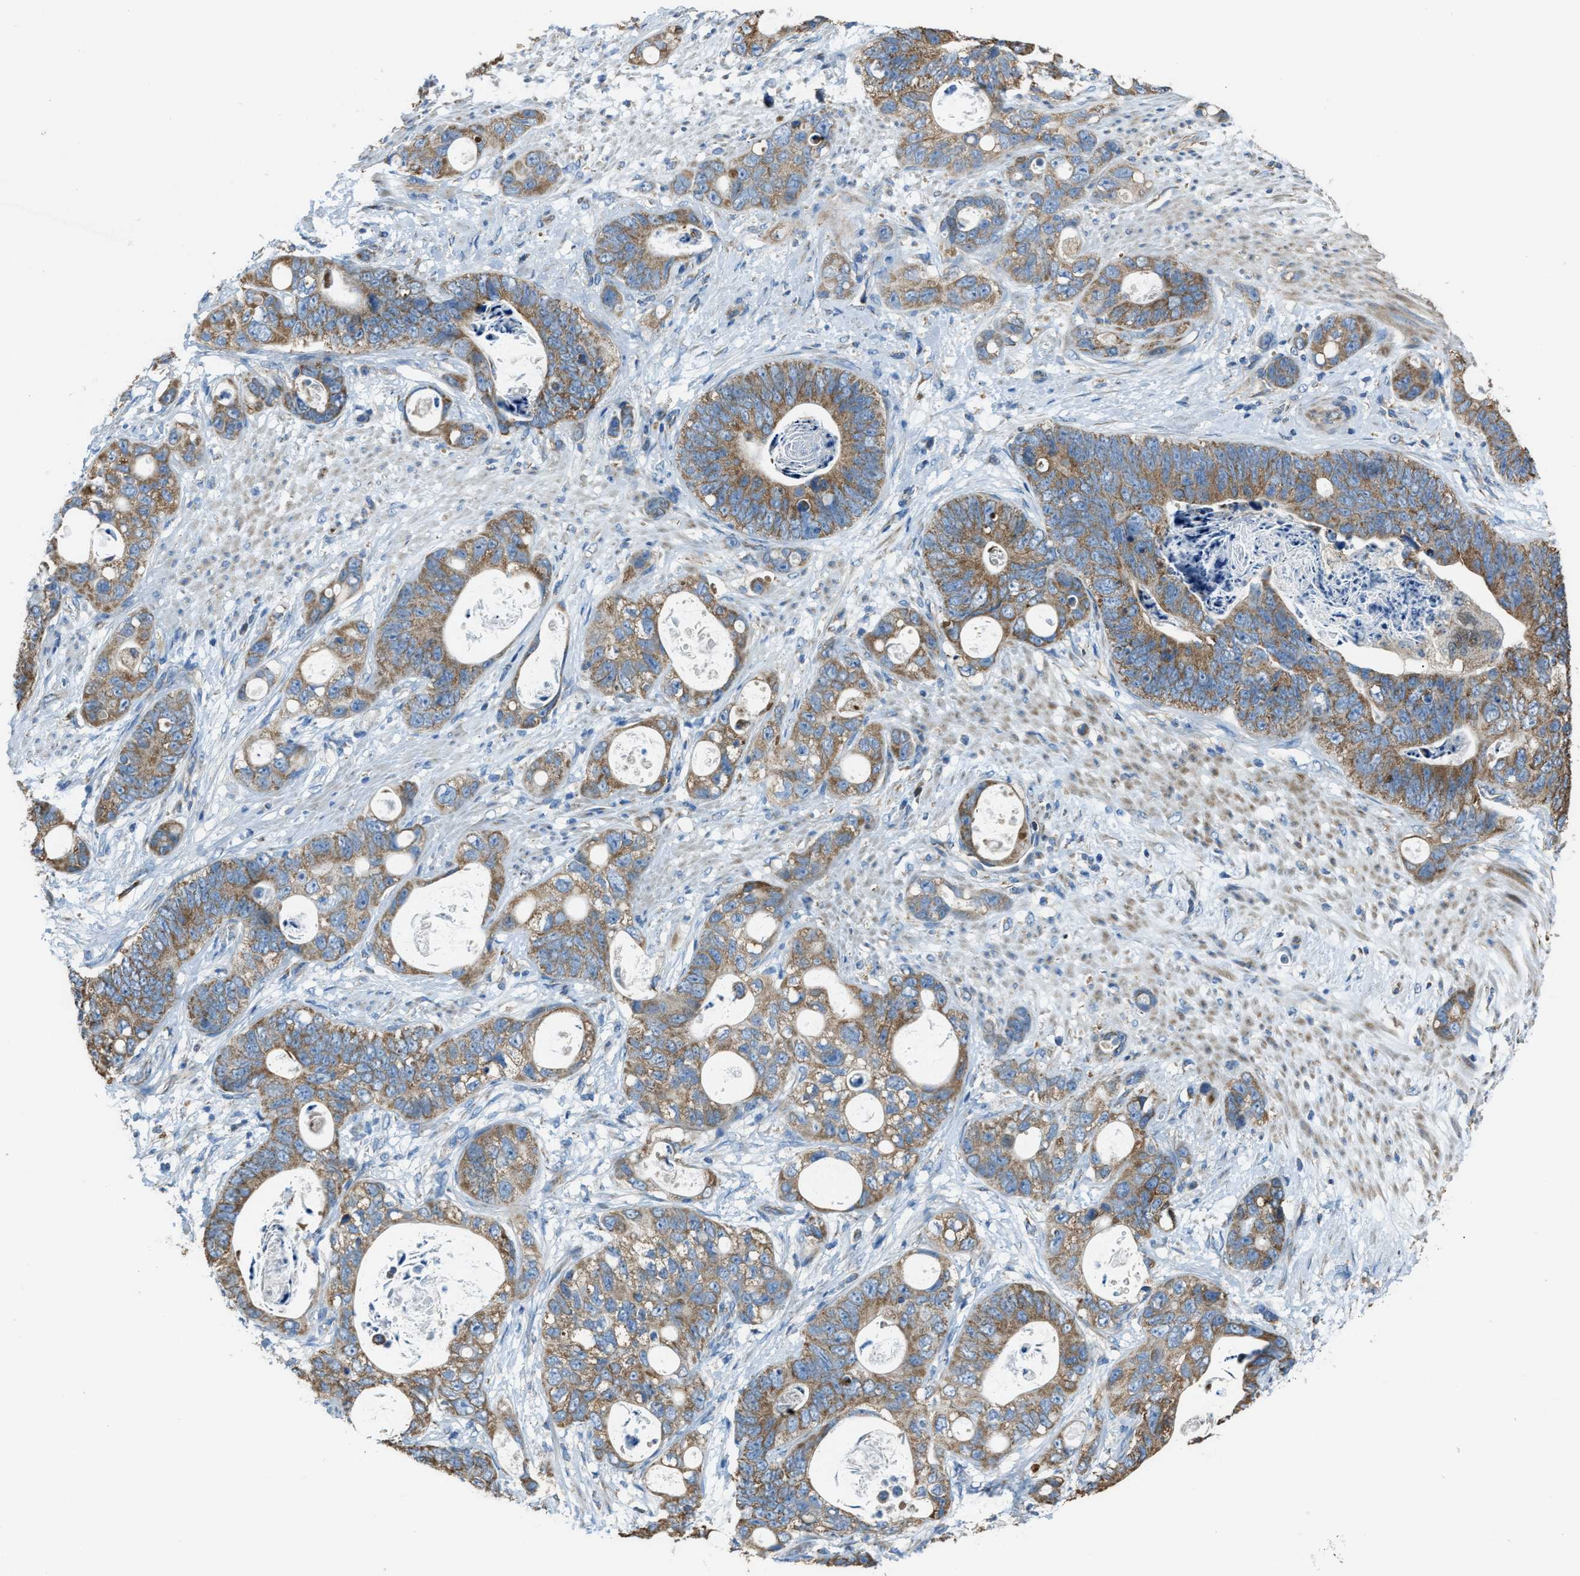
{"staining": {"intensity": "moderate", "quantity": ">75%", "location": "cytoplasmic/membranous"}, "tissue": "stomach cancer", "cell_type": "Tumor cells", "image_type": "cancer", "snomed": [{"axis": "morphology", "description": "Normal tissue, NOS"}, {"axis": "morphology", "description": "Adenocarcinoma, NOS"}, {"axis": "topography", "description": "Stomach"}], "caption": "Stomach cancer (adenocarcinoma) stained with a protein marker exhibits moderate staining in tumor cells.", "gene": "SLC25A11", "patient": {"sex": "female", "age": 89}}